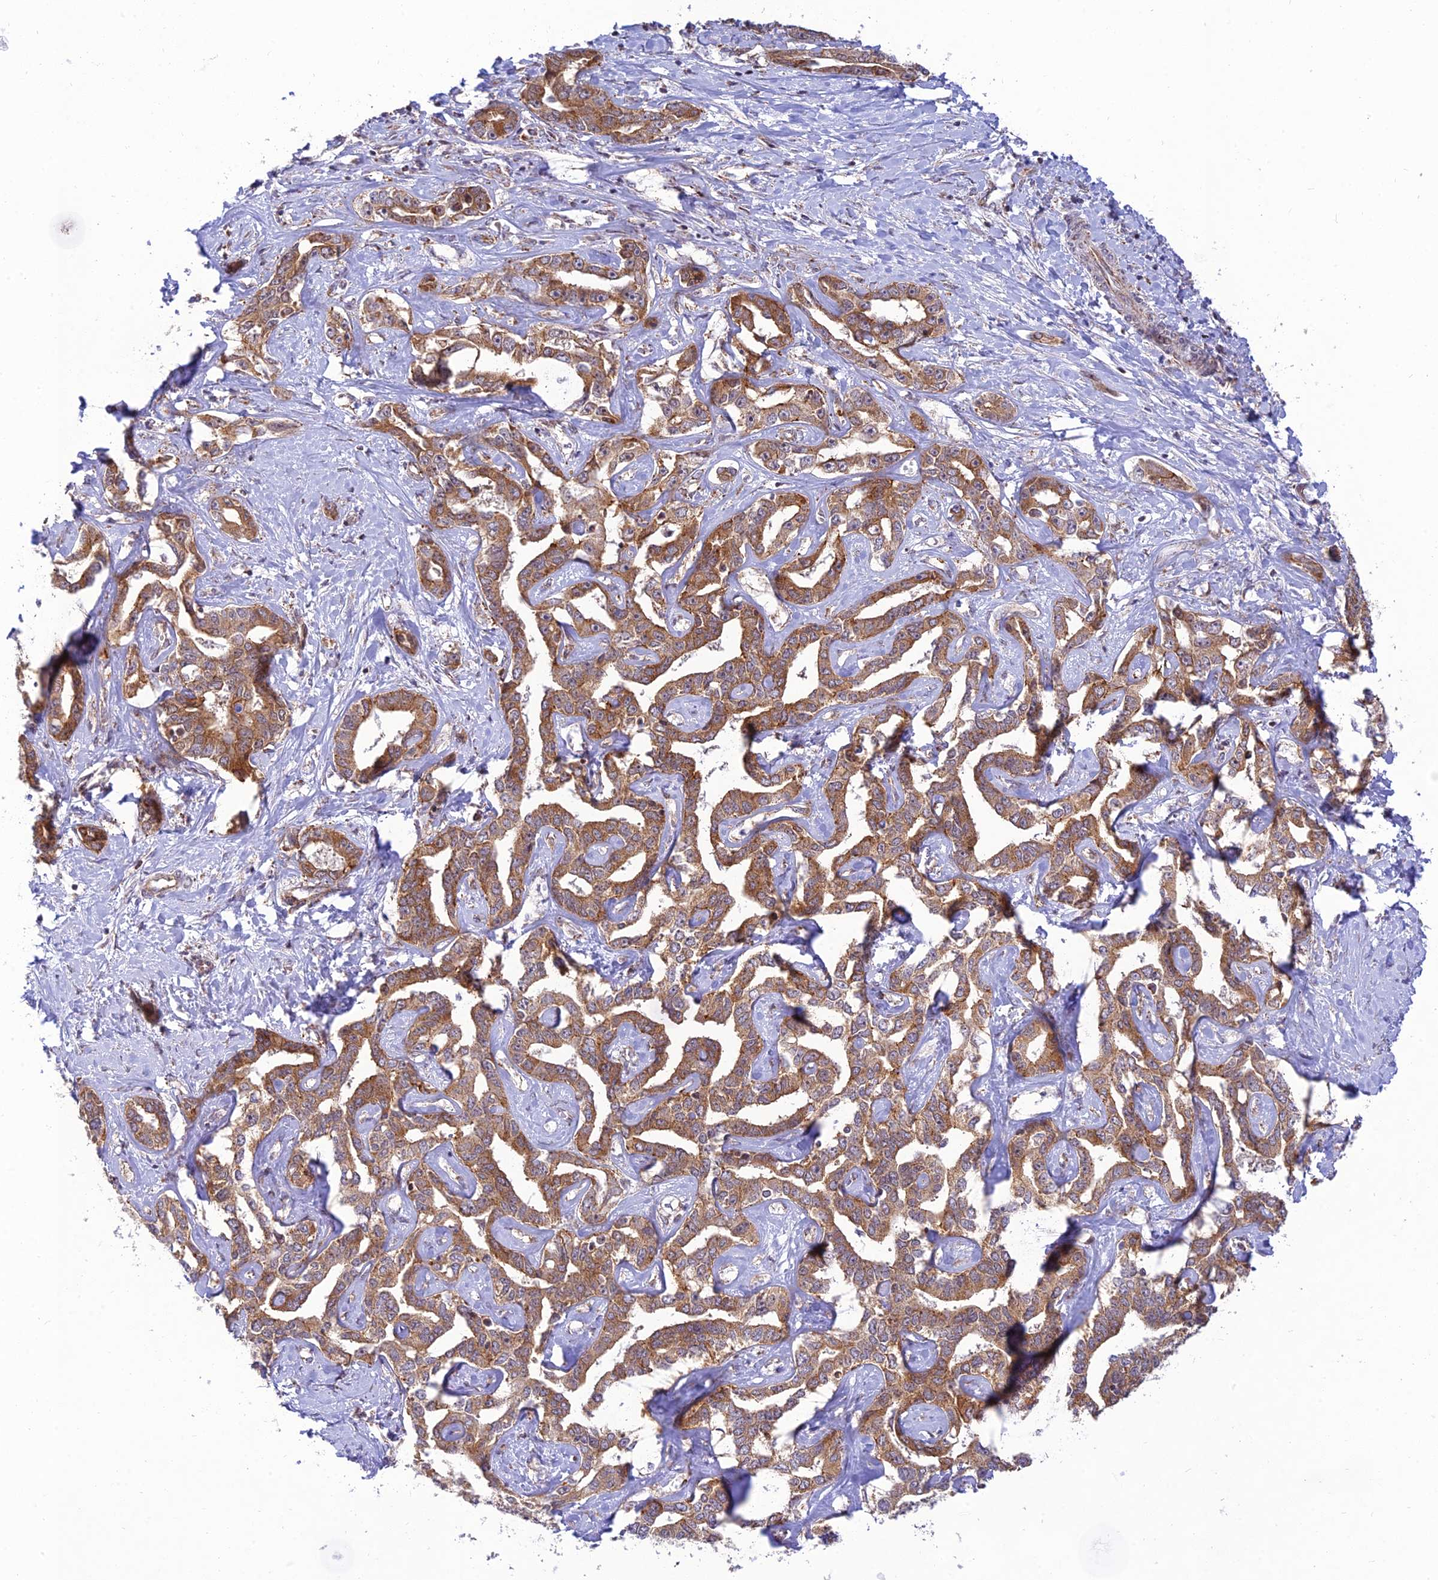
{"staining": {"intensity": "strong", "quantity": ">75%", "location": "cytoplasmic/membranous"}, "tissue": "liver cancer", "cell_type": "Tumor cells", "image_type": "cancer", "snomed": [{"axis": "morphology", "description": "Cholangiocarcinoma"}, {"axis": "topography", "description": "Liver"}], "caption": "DAB (3,3'-diaminobenzidine) immunohistochemical staining of human liver cancer (cholangiocarcinoma) exhibits strong cytoplasmic/membranous protein staining in about >75% of tumor cells. (Brightfield microscopy of DAB IHC at high magnification).", "gene": "HOOK2", "patient": {"sex": "male", "age": 59}}